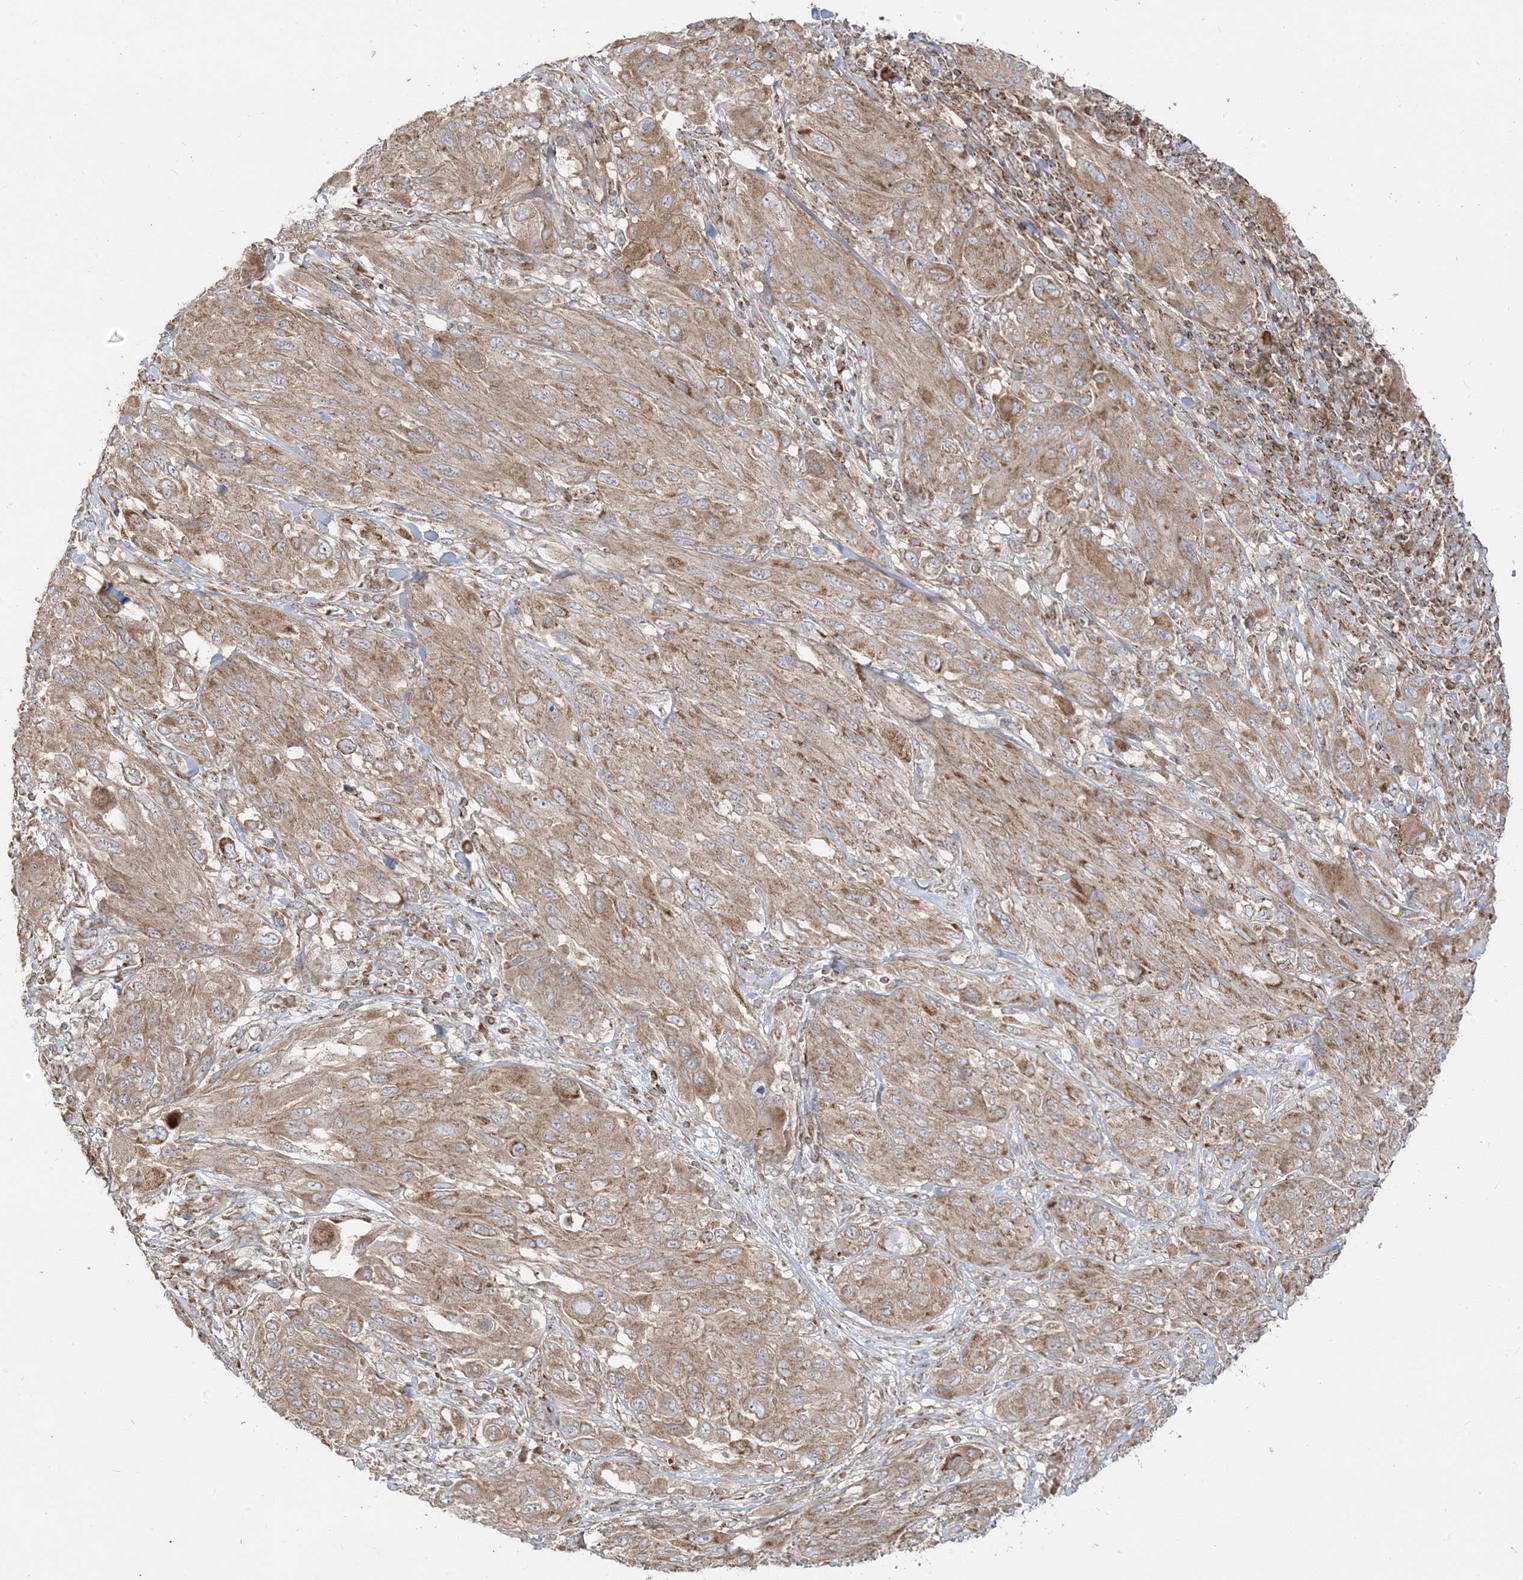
{"staining": {"intensity": "moderate", "quantity": ">75%", "location": "cytoplasmic/membranous"}, "tissue": "melanoma", "cell_type": "Tumor cells", "image_type": "cancer", "snomed": [{"axis": "morphology", "description": "Malignant melanoma, NOS"}, {"axis": "topography", "description": "Skin"}], "caption": "This is a micrograph of immunohistochemistry (IHC) staining of malignant melanoma, which shows moderate expression in the cytoplasmic/membranous of tumor cells.", "gene": "AARS2", "patient": {"sex": "female", "age": 91}}